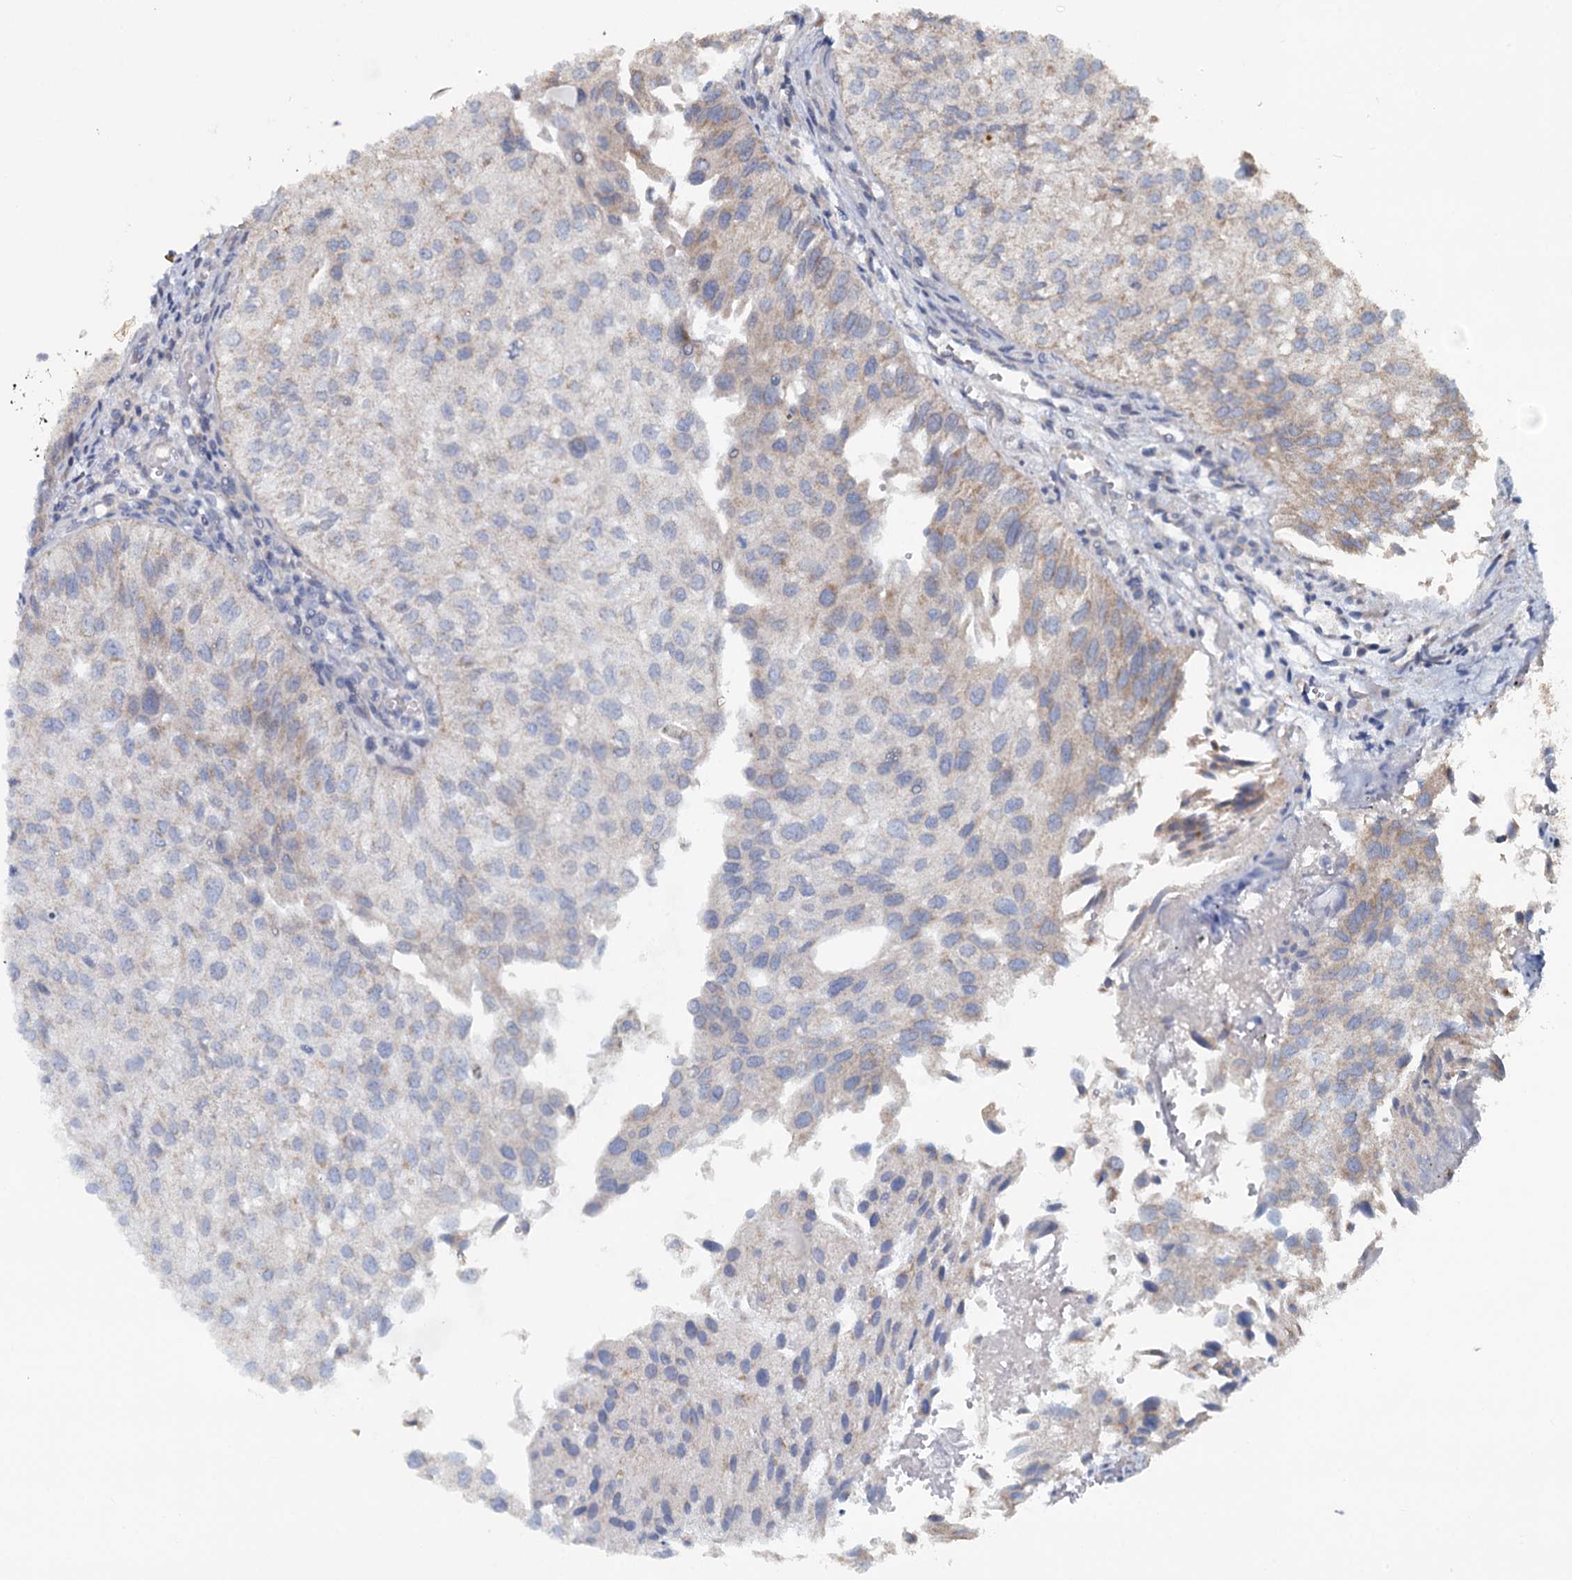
{"staining": {"intensity": "negative", "quantity": "none", "location": "none"}, "tissue": "urothelial cancer", "cell_type": "Tumor cells", "image_type": "cancer", "snomed": [{"axis": "morphology", "description": "Urothelial carcinoma, Low grade"}, {"axis": "topography", "description": "Urinary bladder"}], "caption": "The histopathology image shows no significant positivity in tumor cells of urothelial cancer.", "gene": "FUNDC1", "patient": {"sex": "female", "age": 89}}